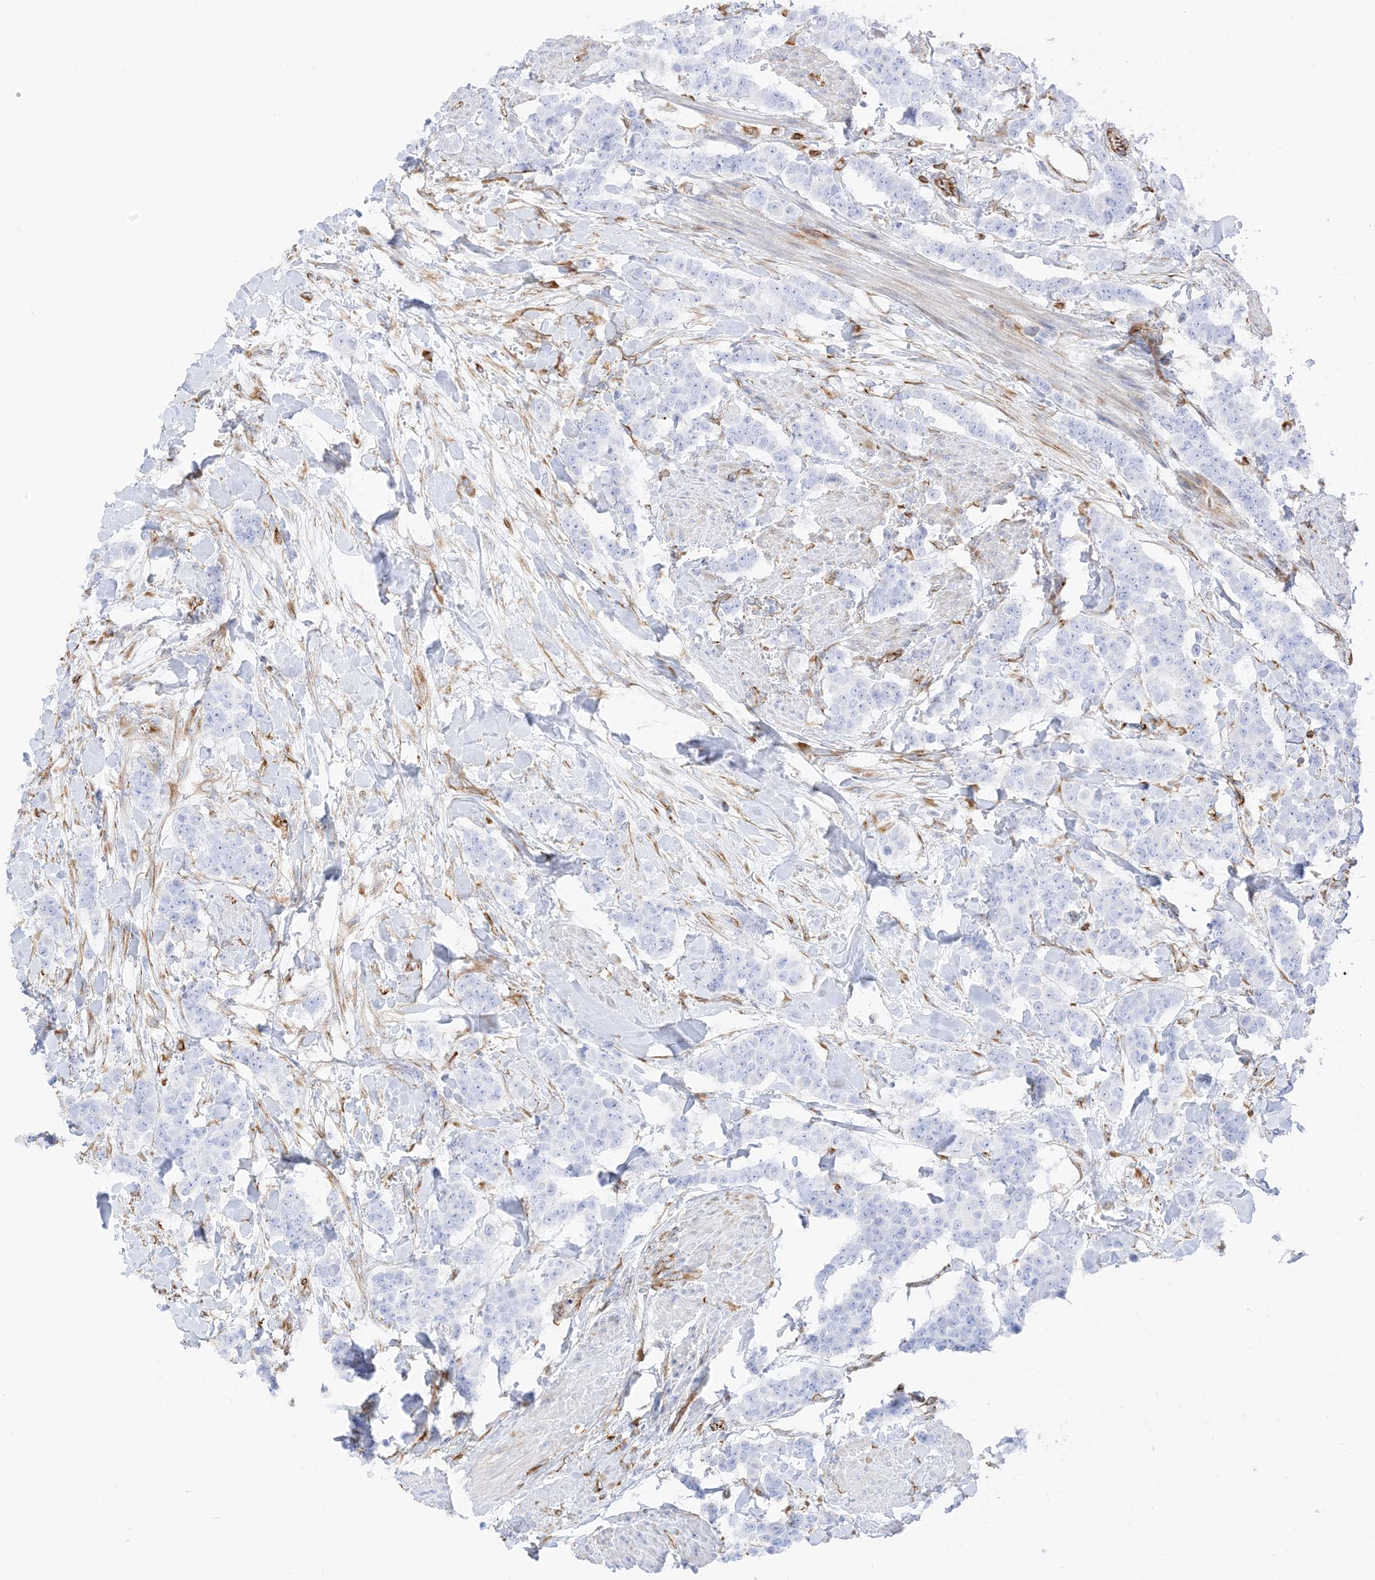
{"staining": {"intensity": "negative", "quantity": "none", "location": "none"}, "tissue": "breast cancer", "cell_type": "Tumor cells", "image_type": "cancer", "snomed": [{"axis": "morphology", "description": "Duct carcinoma"}, {"axis": "topography", "description": "Breast"}], "caption": "Micrograph shows no significant protein expression in tumor cells of breast cancer. (Brightfield microscopy of DAB (3,3'-diaminobenzidine) IHC at high magnification).", "gene": "PID1", "patient": {"sex": "female", "age": 40}}